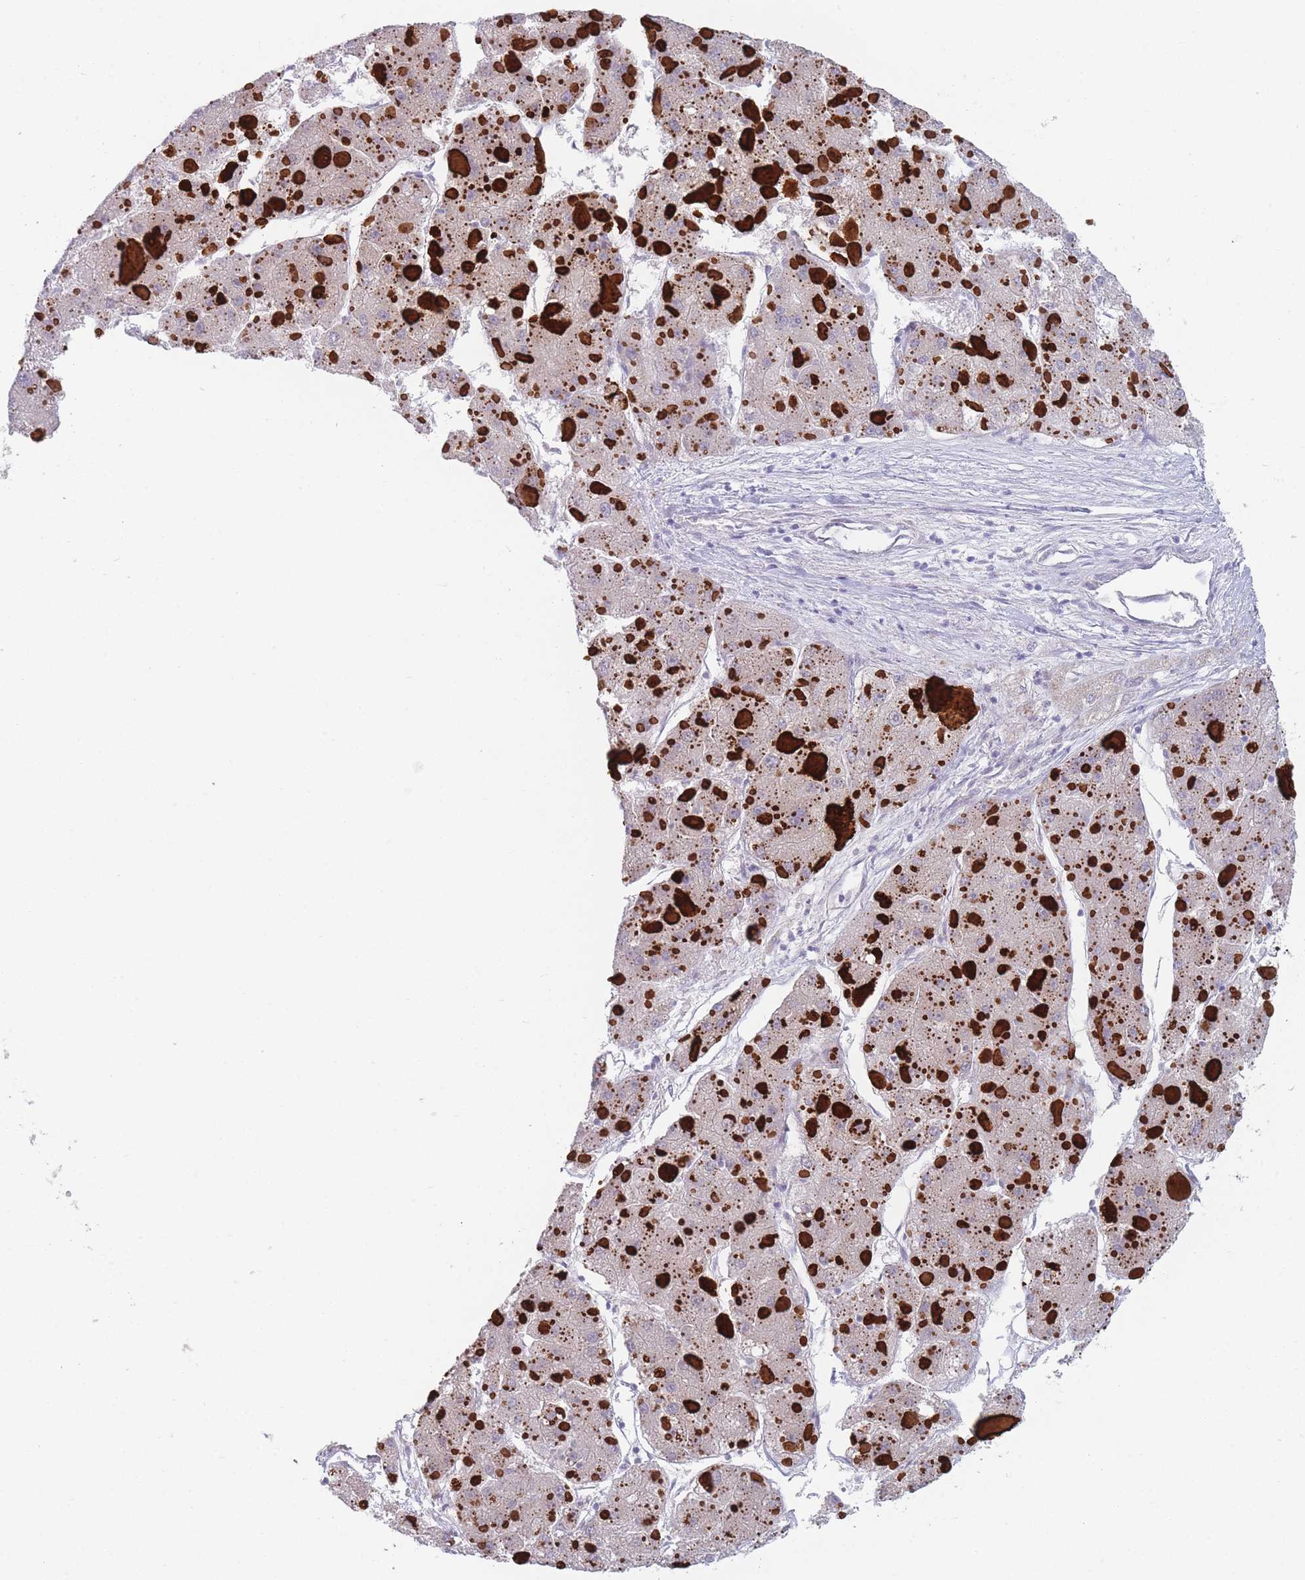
{"staining": {"intensity": "negative", "quantity": "none", "location": "none"}, "tissue": "liver cancer", "cell_type": "Tumor cells", "image_type": "cancer", "snomed": [{"axis": "morphology", "description": "Carcinoma, Hepatocellular, NOS"}, {"axis": "topography", "description": "Liver"}], "caption": "Liver hepatocellular carcinoma was stained to show a protein in brown. There is no significant positivity in tumor cells.", "gene": "ANKRD10", "patient": {"sex": "female", "age": 73}}